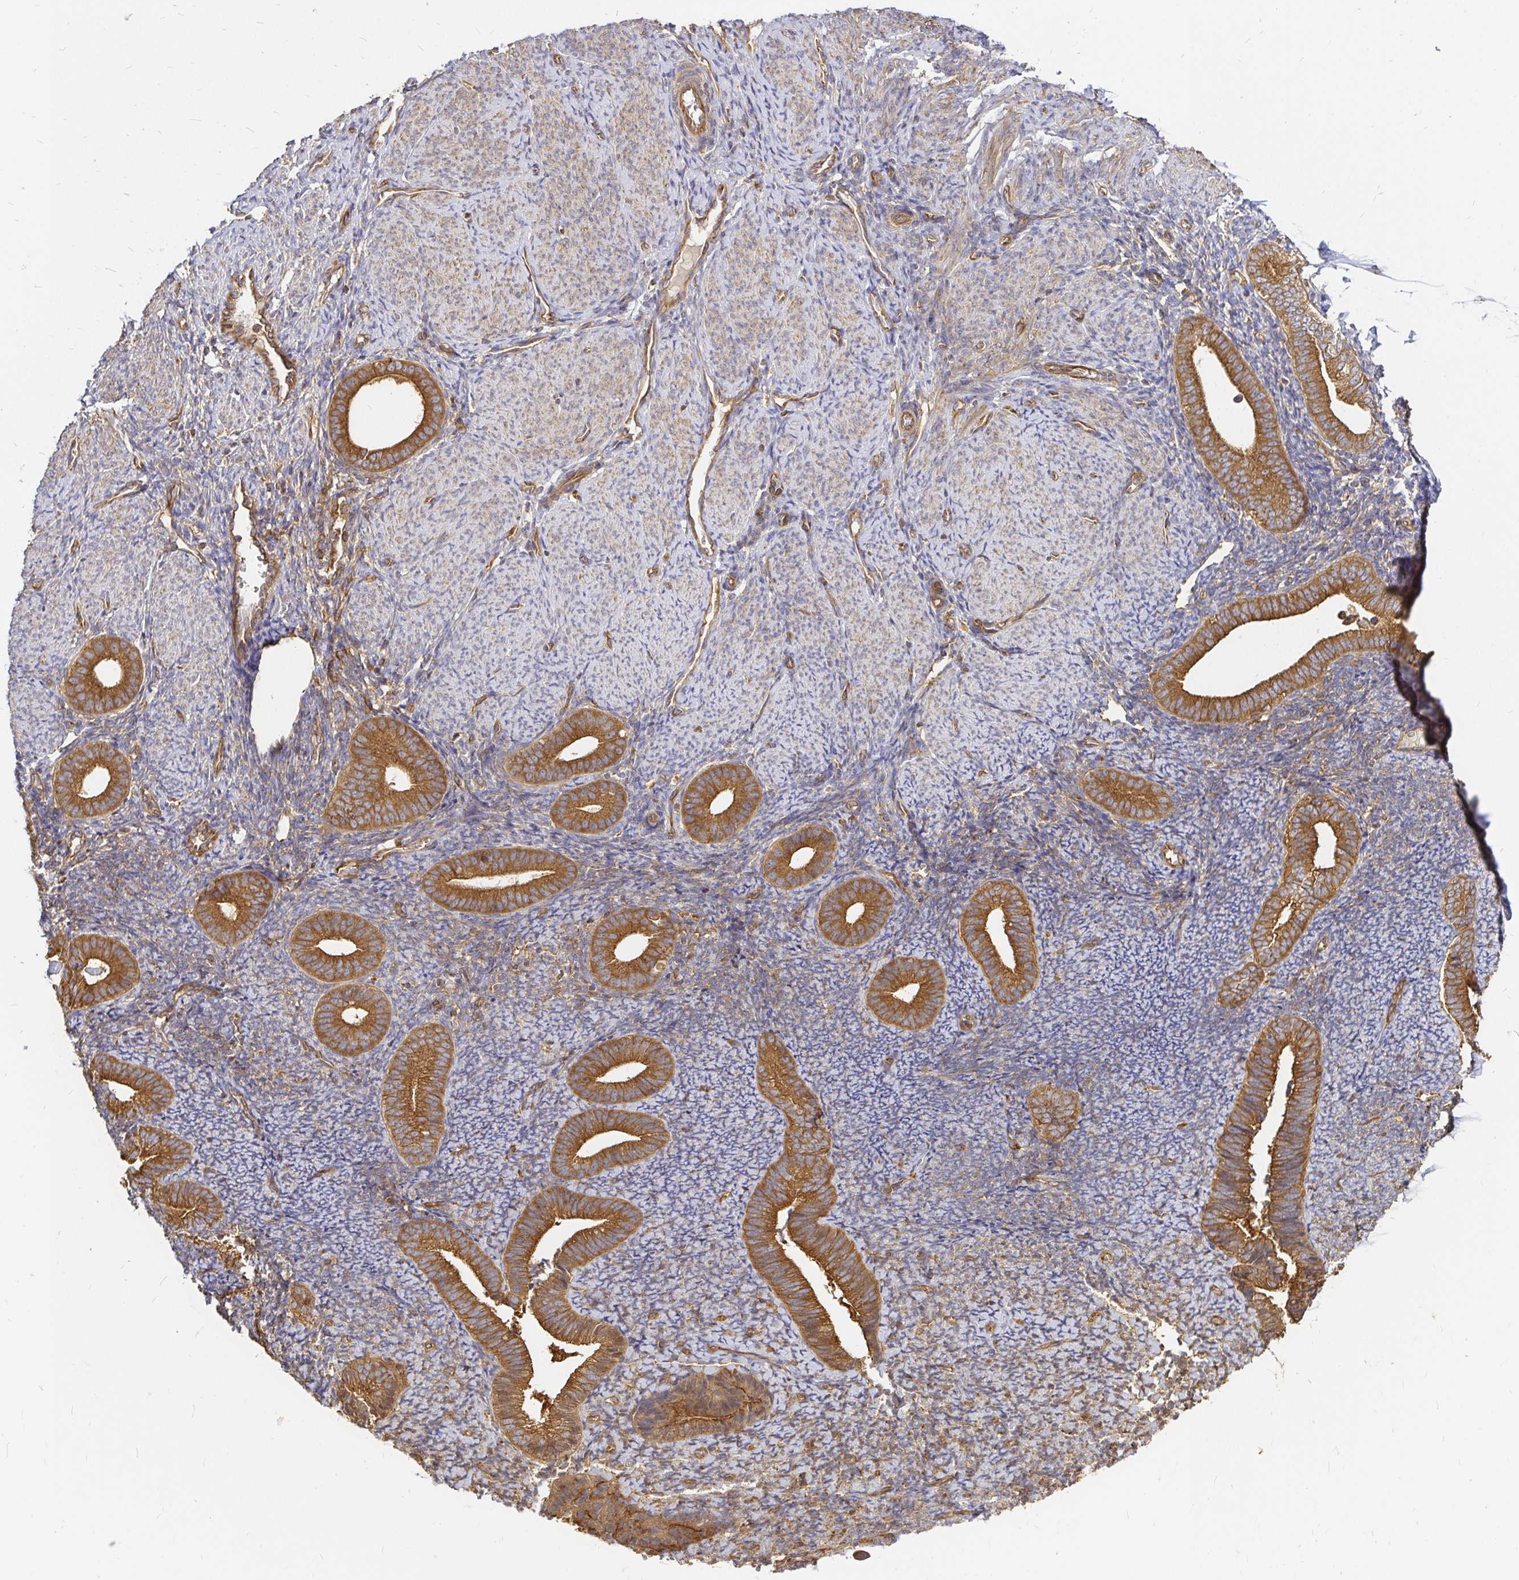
{"staining": {"intensity": "weak", "quantity": "<25%", "location": "cytoplasmic/membranous"}, "tissue": "endometrium", "cell_type": "Cells in endometrial stroma", "image_type": "normal", "snomed": [{"axis": "morphology", "description": "Normal tissue, NOS"}, {"axis": "topography", "description": "Endometrium"}], "caption": "An immunohistochemistry photomicrograph of normal endometrium is shown. There is no staining in cells in endometrial stroma of endometrium.", "gene": "KIF5B", "patient": {"sex": "female", "age": 39}}